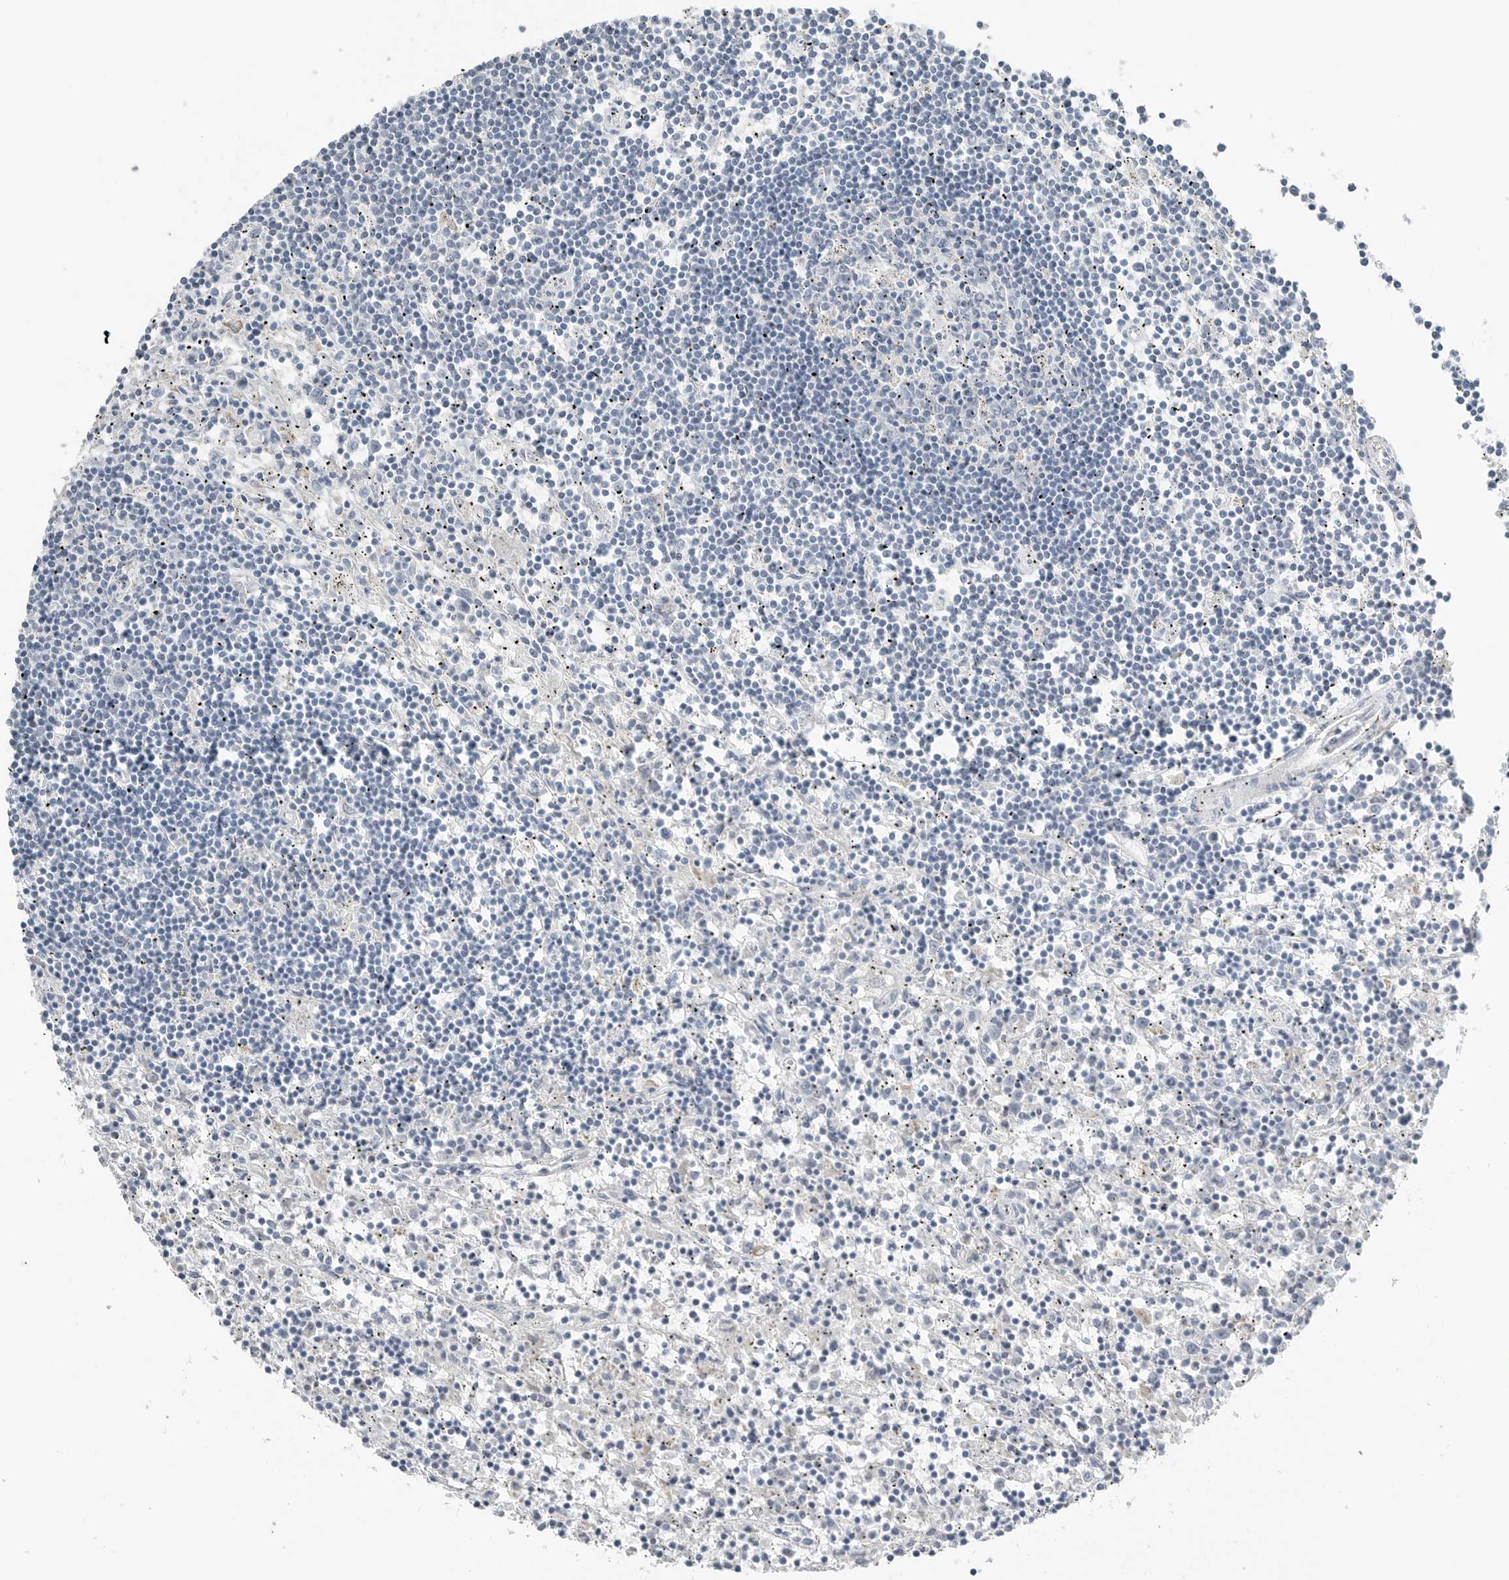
{"staining": {"intensity": "negative", "quantity": "none", "location": "none"}, "tissue": "lymphoma", "cell_type": "Tumor cells", "image_type": "cancer", "snomed": [{"axis": "morphology", "description": "Malignant lymphoma, non-Hodgkin's type, Low grade"}, {"axis": "topography", "description": "Spleen"}], "caption": "Immunohistochemical staining of lymphoma shows no significant staining in tumor cells.", "gene": "SERPINB7", "patient": {"sex": "male", "age": 76}}